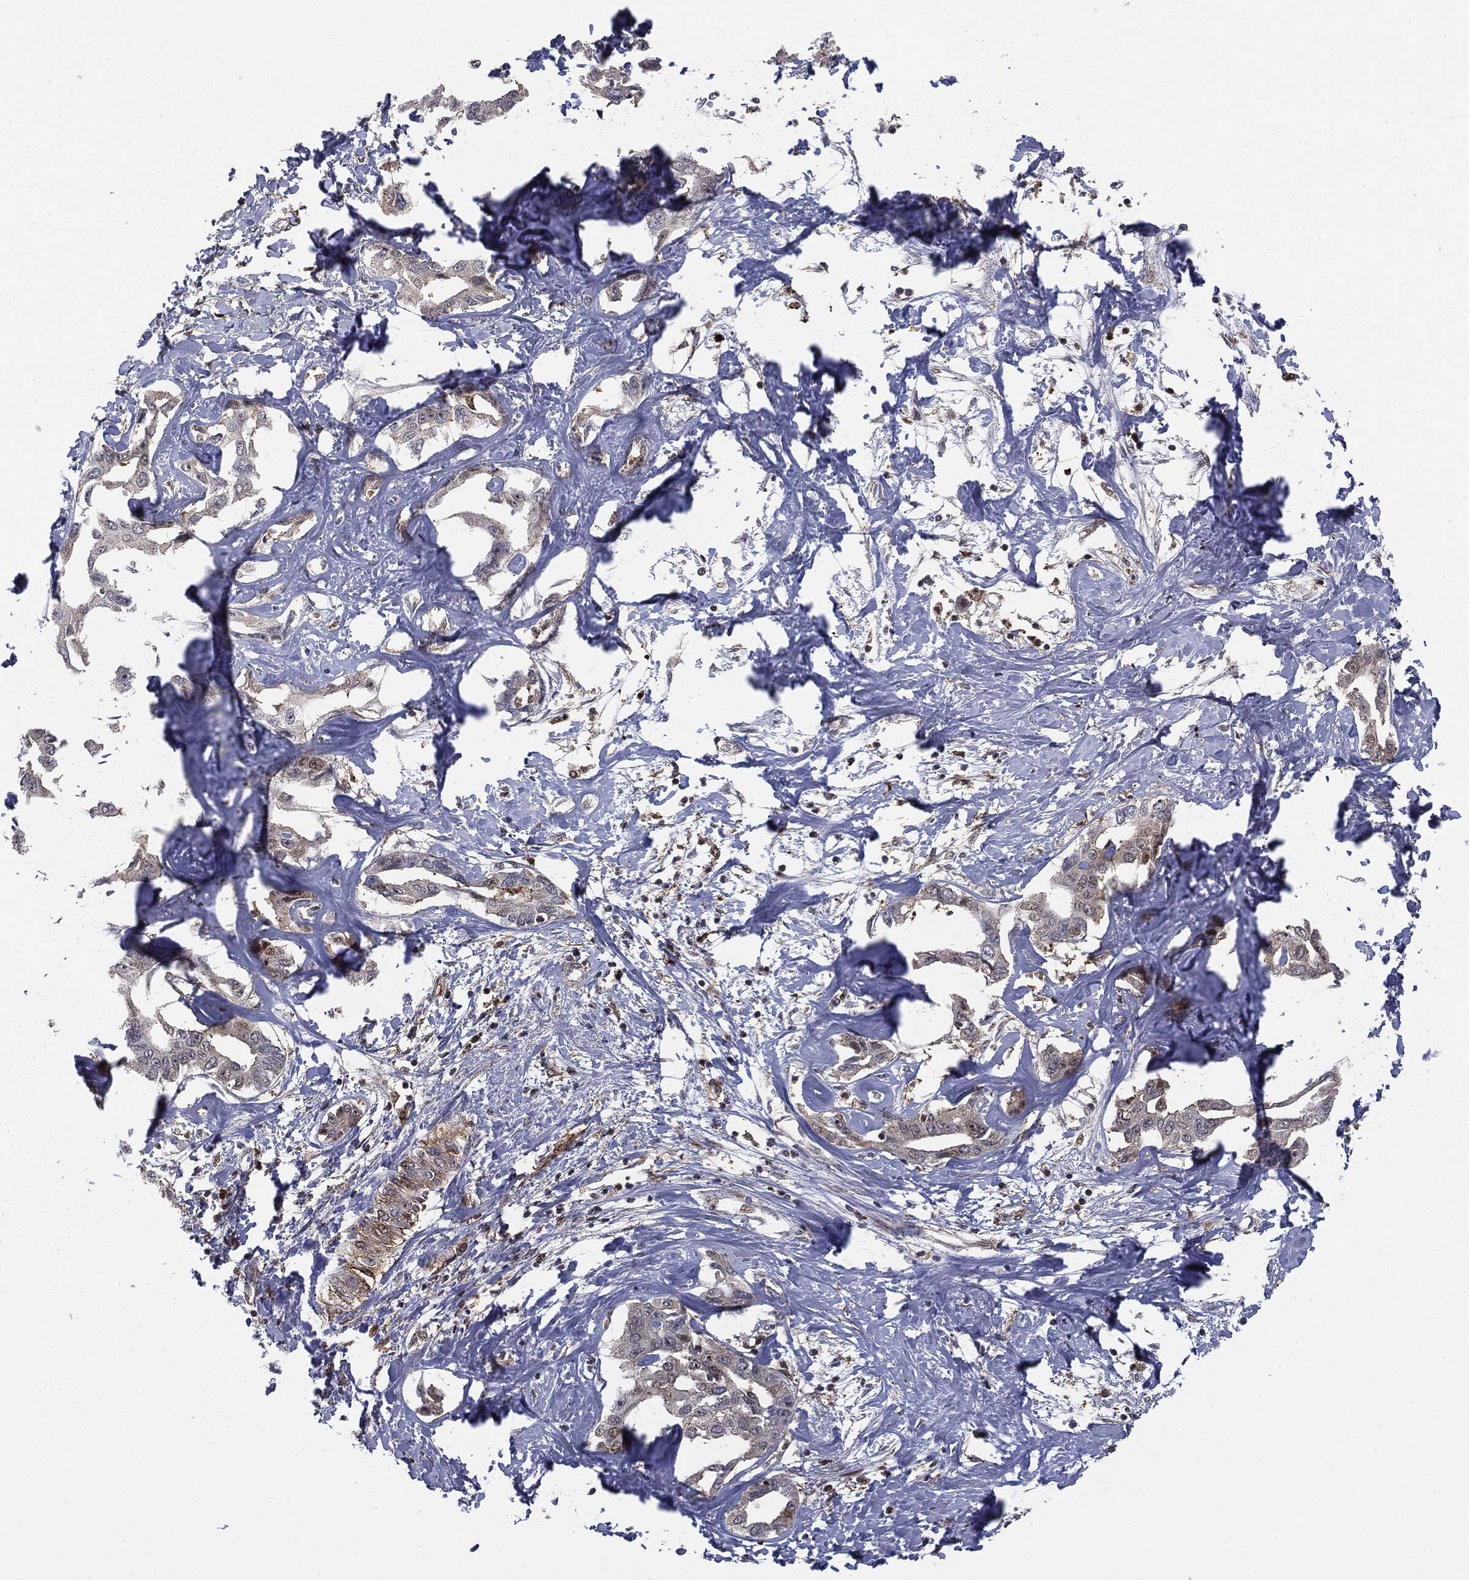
{"staining": {"intensity": "negative", "quantity": "none", "location": "none"}, "tissue": "liver cancer", "cell_type": "Tumor cells", "image_type": "cancer", "snomed": [{"axis": "morphology", "description": "Cholangiocarcinoma"}, {"axis": "topography", "description": "Liver"}], "caption": "Tumor cells are negative for protein expression in human liver cancer (cholangiocarcinoma).", "gene": "PTEN", "patient": {"sex": "male", "age": 59}}